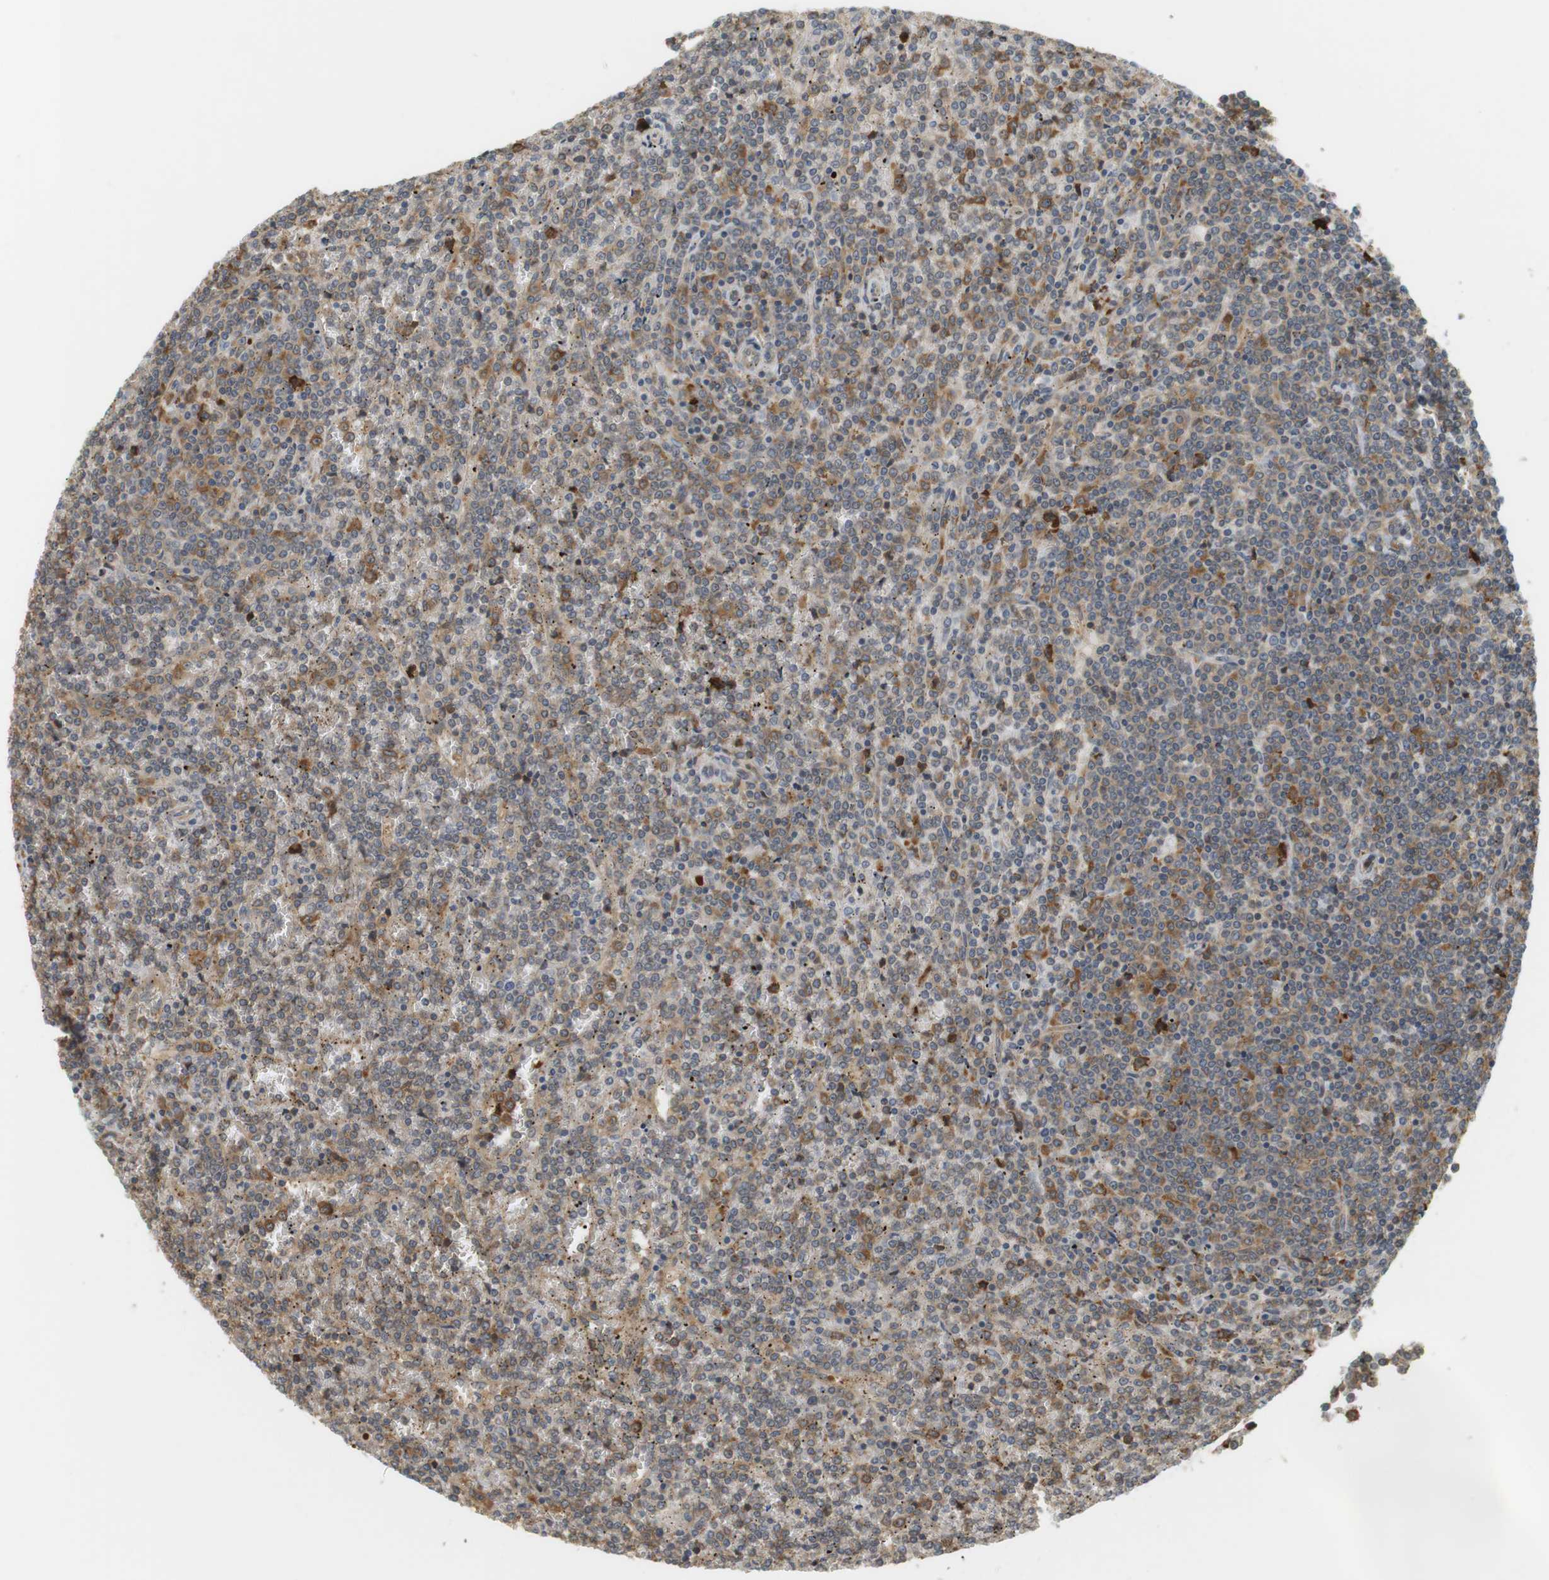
{"staining": {"intensity": "moderate", "quantity": "<25%", "location": "cytoplasmic/membranous,nuclear"}, "tissue": "lymphoma", "cell_type": "Tumor cells", "image_type": "cancer", "snomed": [{"axis": "morphology", "description": "Malignant lymphoma, non-Hodgkin's type, Low grade"}, {"axis": "topography", "description": "Spleen"}], "caption": "Tumor cells demonstrate moderate cytoplasmic/membranous and nuclear expression in approximately <25% of cells in lymphoma.", "gene": "PA2G4", "patient": {"sex": "female", "age": 19}}